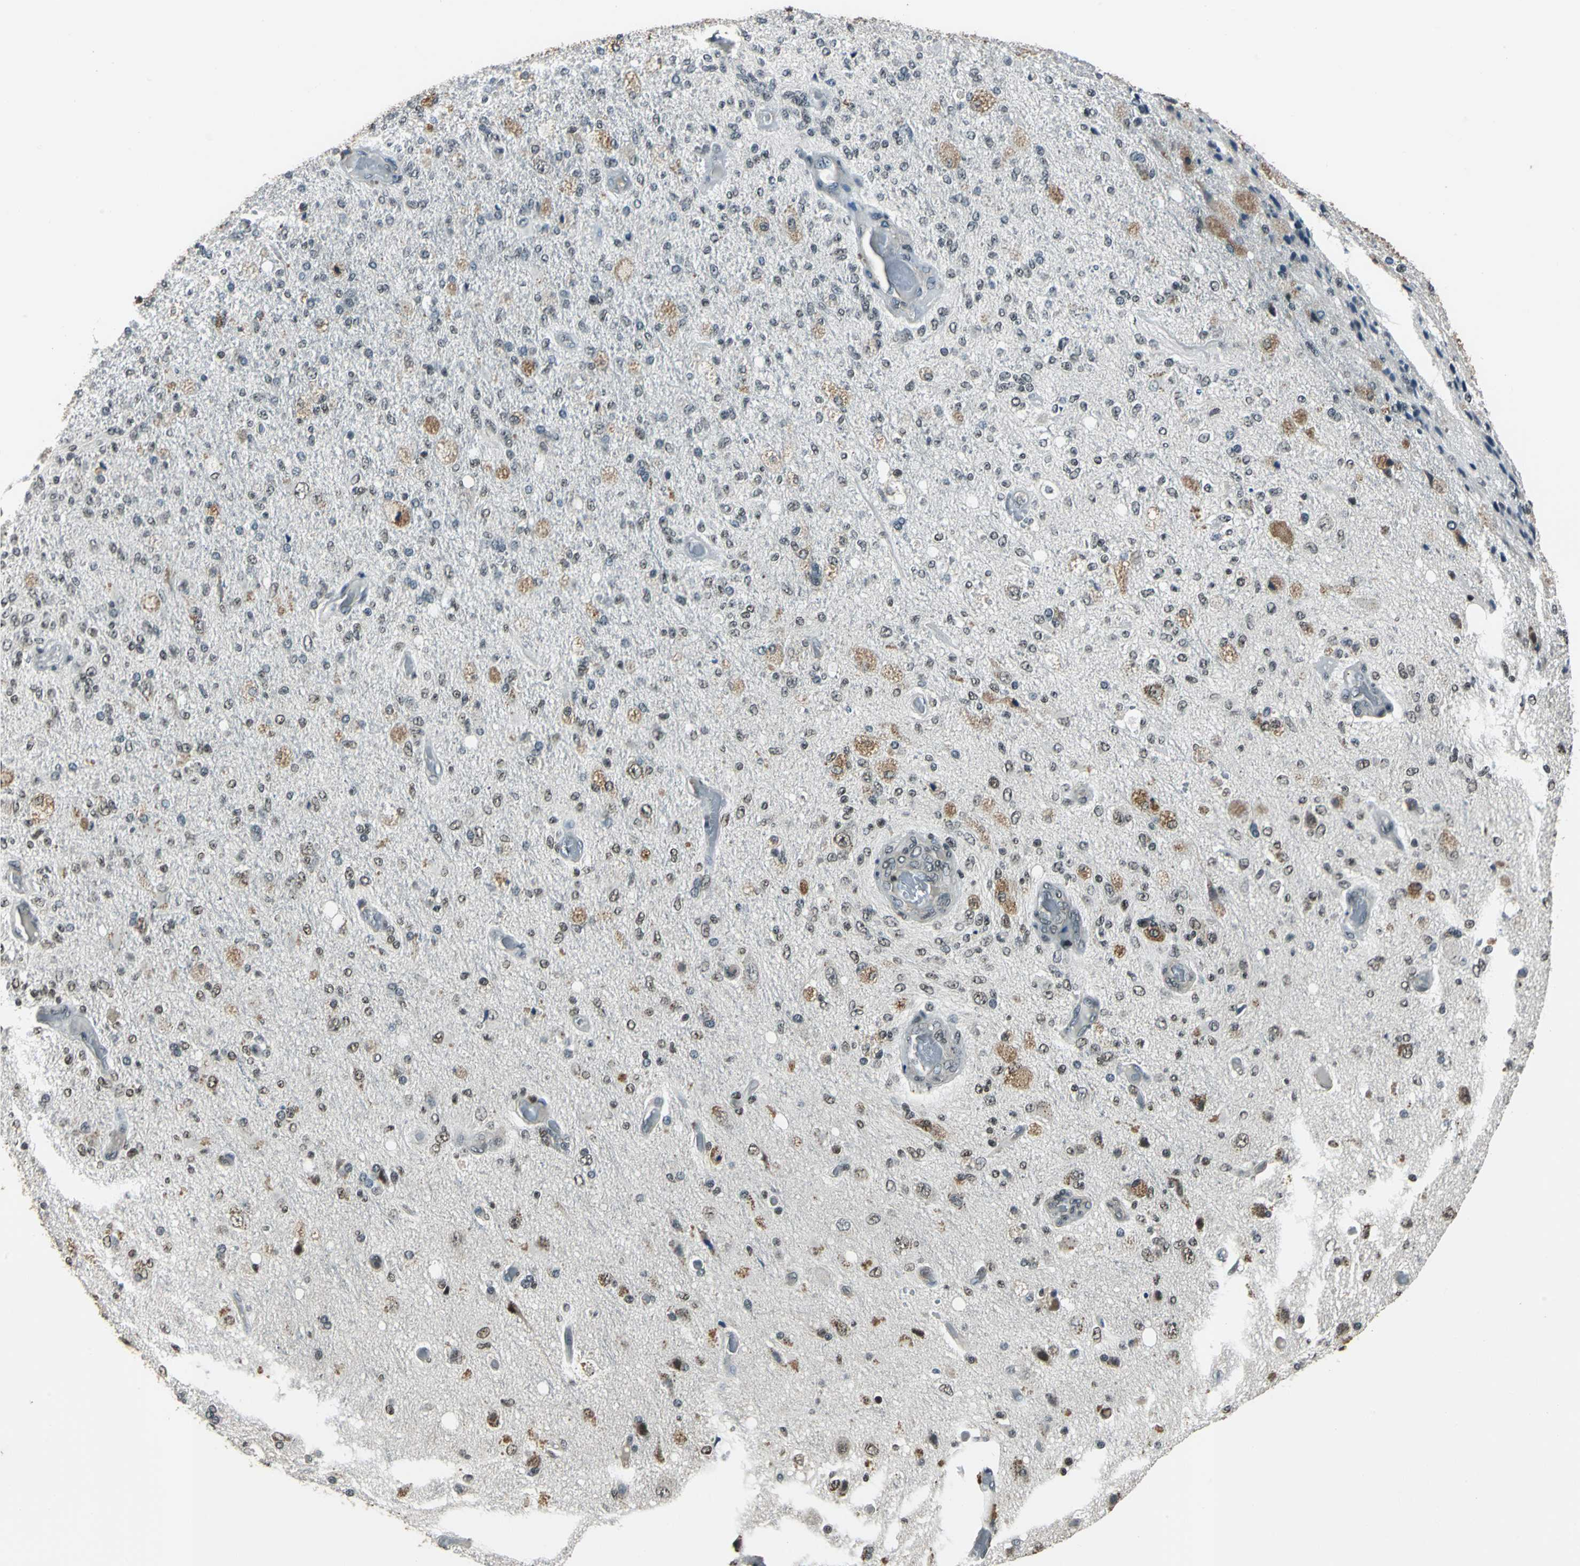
{"staining": {"intensity": "weak", "quantity": "<25%", "location": "nuclear"}, "tissue": "glioma", "cell_type": "Tumor cells", "image_type": "cancer", "snomed": [{"axis": "morphology", "description": "Normal tissue, NOS"}, {"axis": "morphology", "description": "Glioma, malignant, High grade"}, {"axis": "topography", "description": "Cerebral cortex"}], "caption": "This is an immunohistochemistry (IHC) histopathology image of human glioma. There is no staining in tumor cells.", "gene": "NR2C2", "patient": {"sex": "male", "age": 77}}